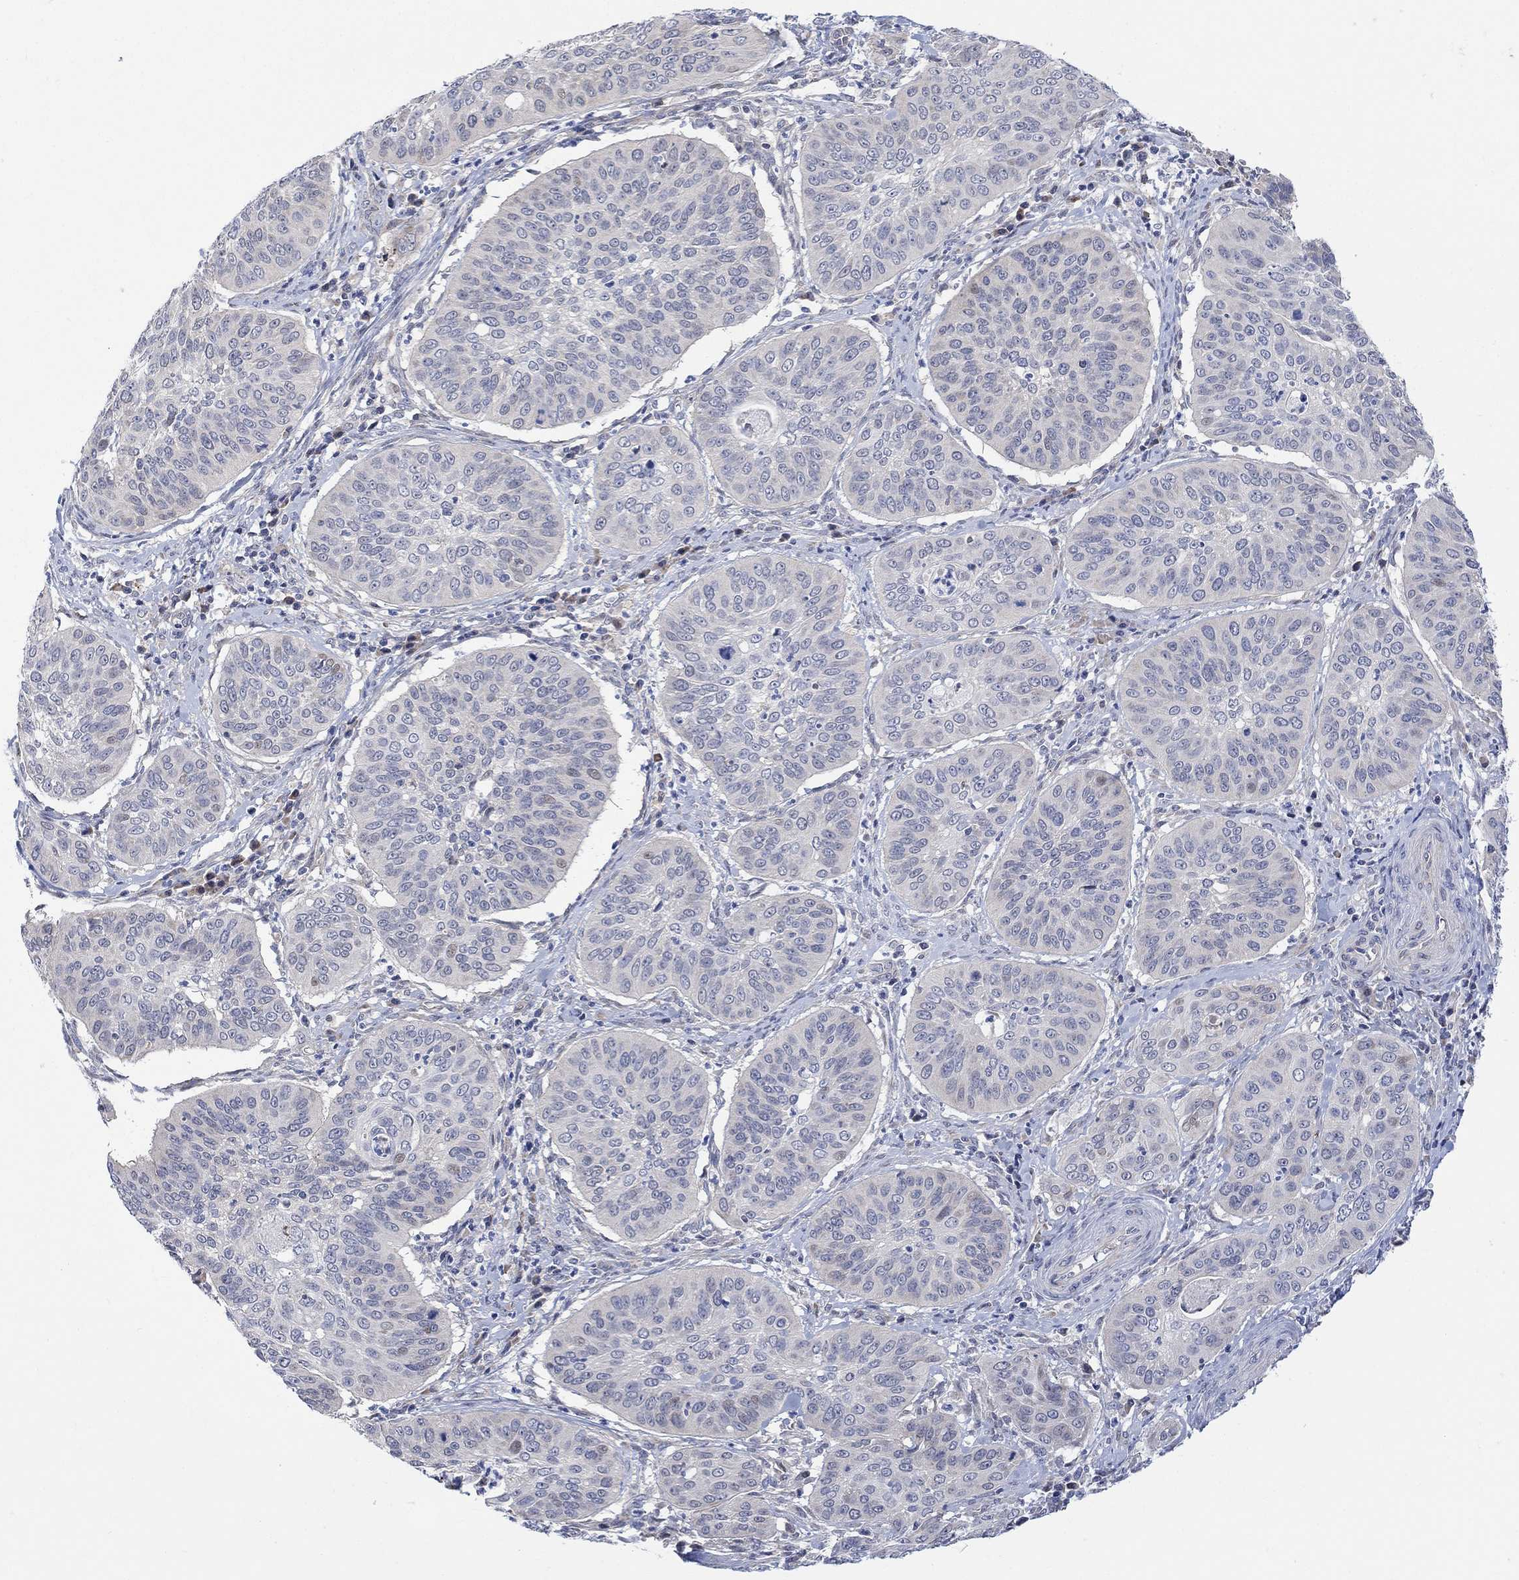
{"staining": {"intensity": "negative", "quantity": "none", "location": "none"}, "tissue": "cervical cancer", "cell_type": "Tumor cells", "image_type": "cancer", "snomed": [{"axis": "morphology", "description": "Normal tissue, NOS"}, {"axis": "morphology", "description": "Squamous cell carcinoma, NOS"}, {"axis": "topography", "description": "Cervix"}], "caption": "High power microscopy micrograph of an immunohistochemistry photomicrograph of cervical cancer, revealing no significant staining in tumor cells. Nuclei are stained in blue.", "gene": "CNTF", "patient": {"sex": "female", "age": 39}}